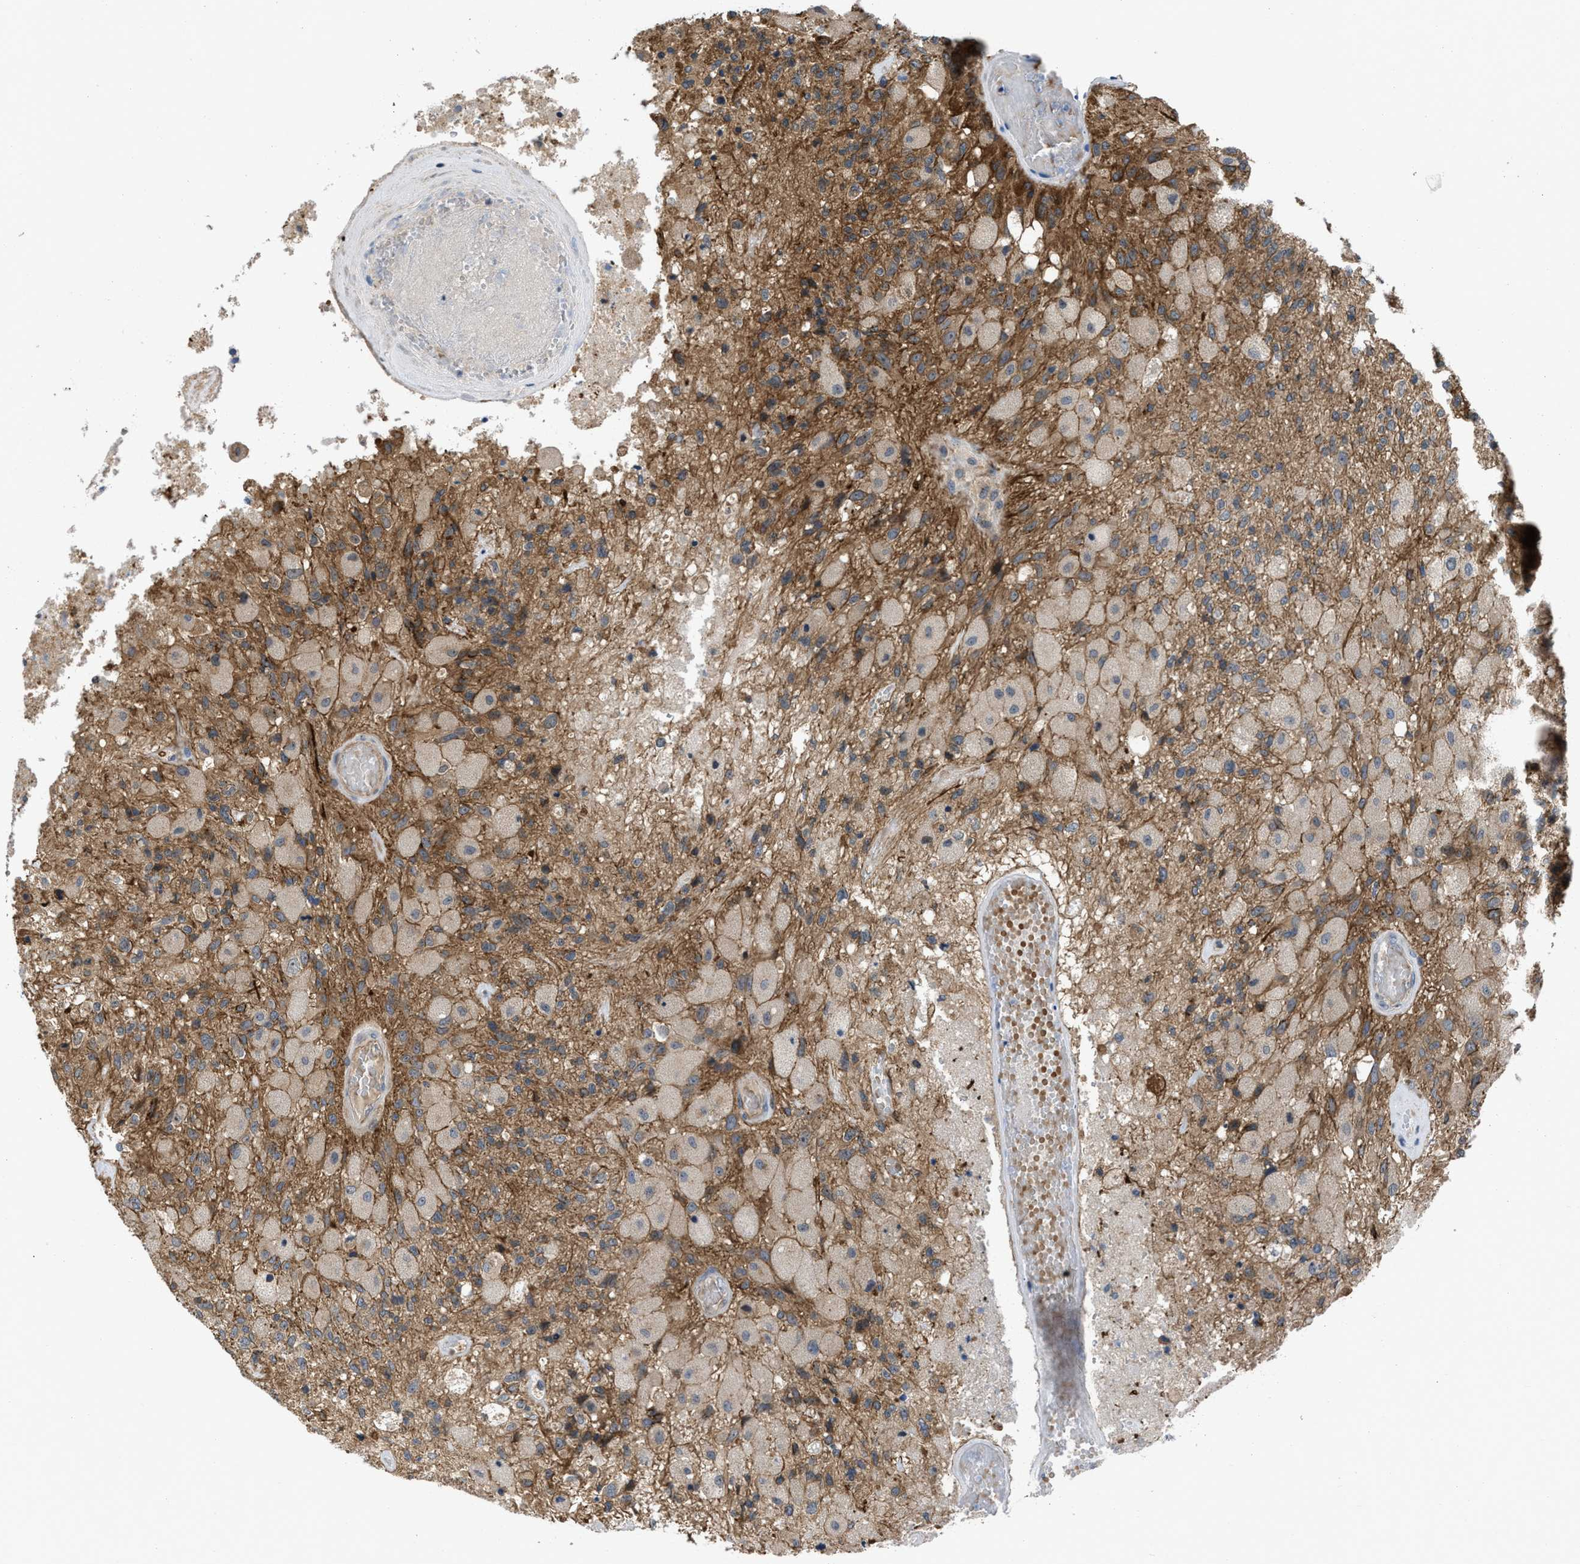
{"staining": {"intensity": "negative", "quantity": "none", "location": "none"}, "tissue": "glioma", "cell_type": "Tumor cells", "image_type": "cancer", "snomed": [{"axis": "morphology", "description": "Normal tissue, NOS"}, {"axis": "morphology", "description": "Glioma, malignant, High grade"}, {"axis": "topography", "description": "Cerebral cortex"}], "caption": "Tumor cells show no significant positivity in glioma.", "gene": "GPATCH2L", "patient": {"sex": "male", "age": 77}}